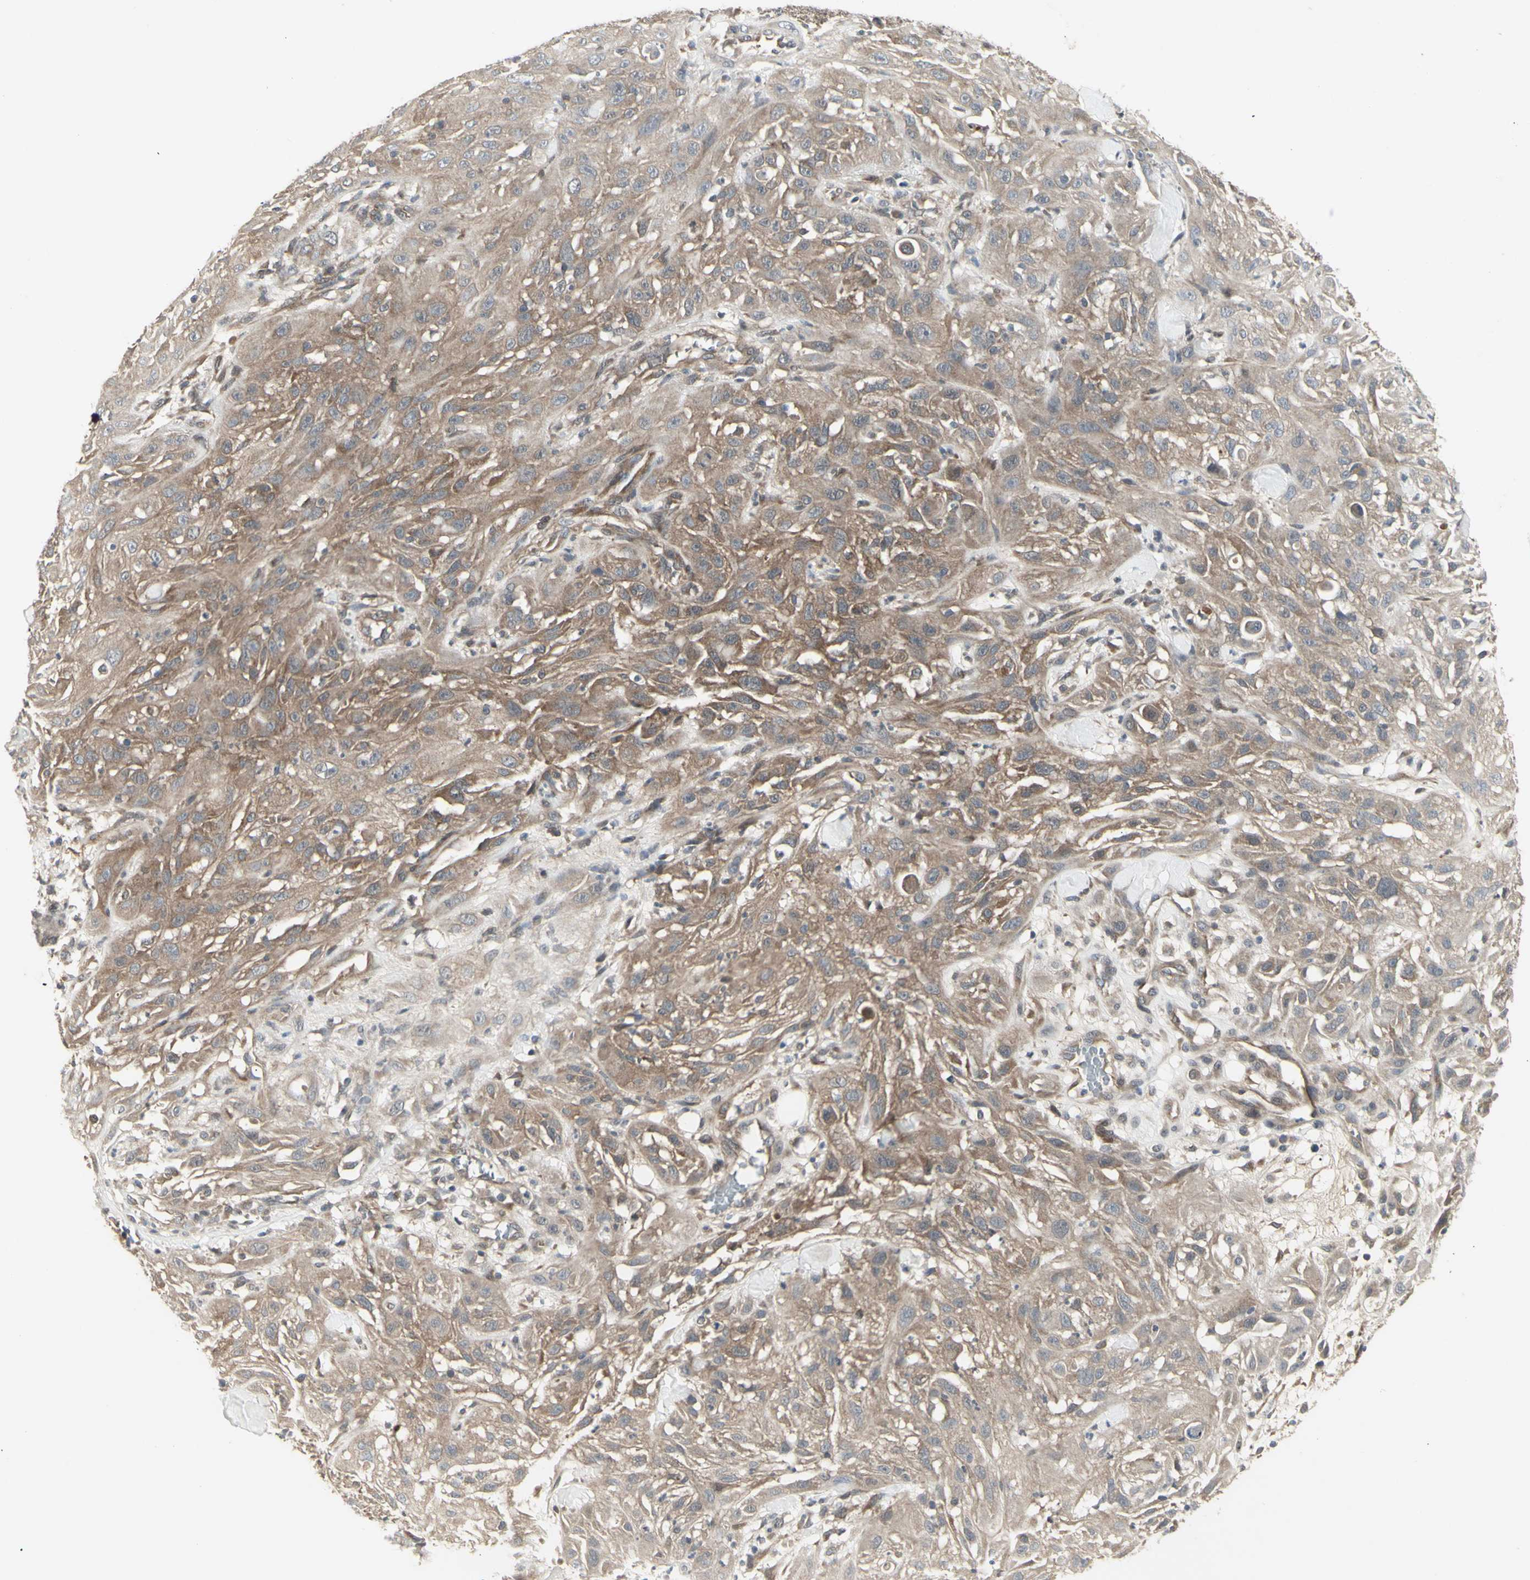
{"staining": {"intensity": "moderate", "quantity": ">75%", "location": "cytoplasmic/membranous"}, "tissue": "skin cancer", "cell_type": "Tumor cells", "image_type": "cancer", "snomed": [{"axis": "morphology", "description": "Squamous cell carcinoma, NOS"}, {"axis": "topography", "description": "Skin"}], "caption": "A histopathology image of skin cancer (squamous cell carcinoma) stained for a protein shows moderate cytoplasmic/membranous brown staining in tumor cells.", "gene": "CHURC1-FNTB", "patient": {"sex": "male", "age": 75}}